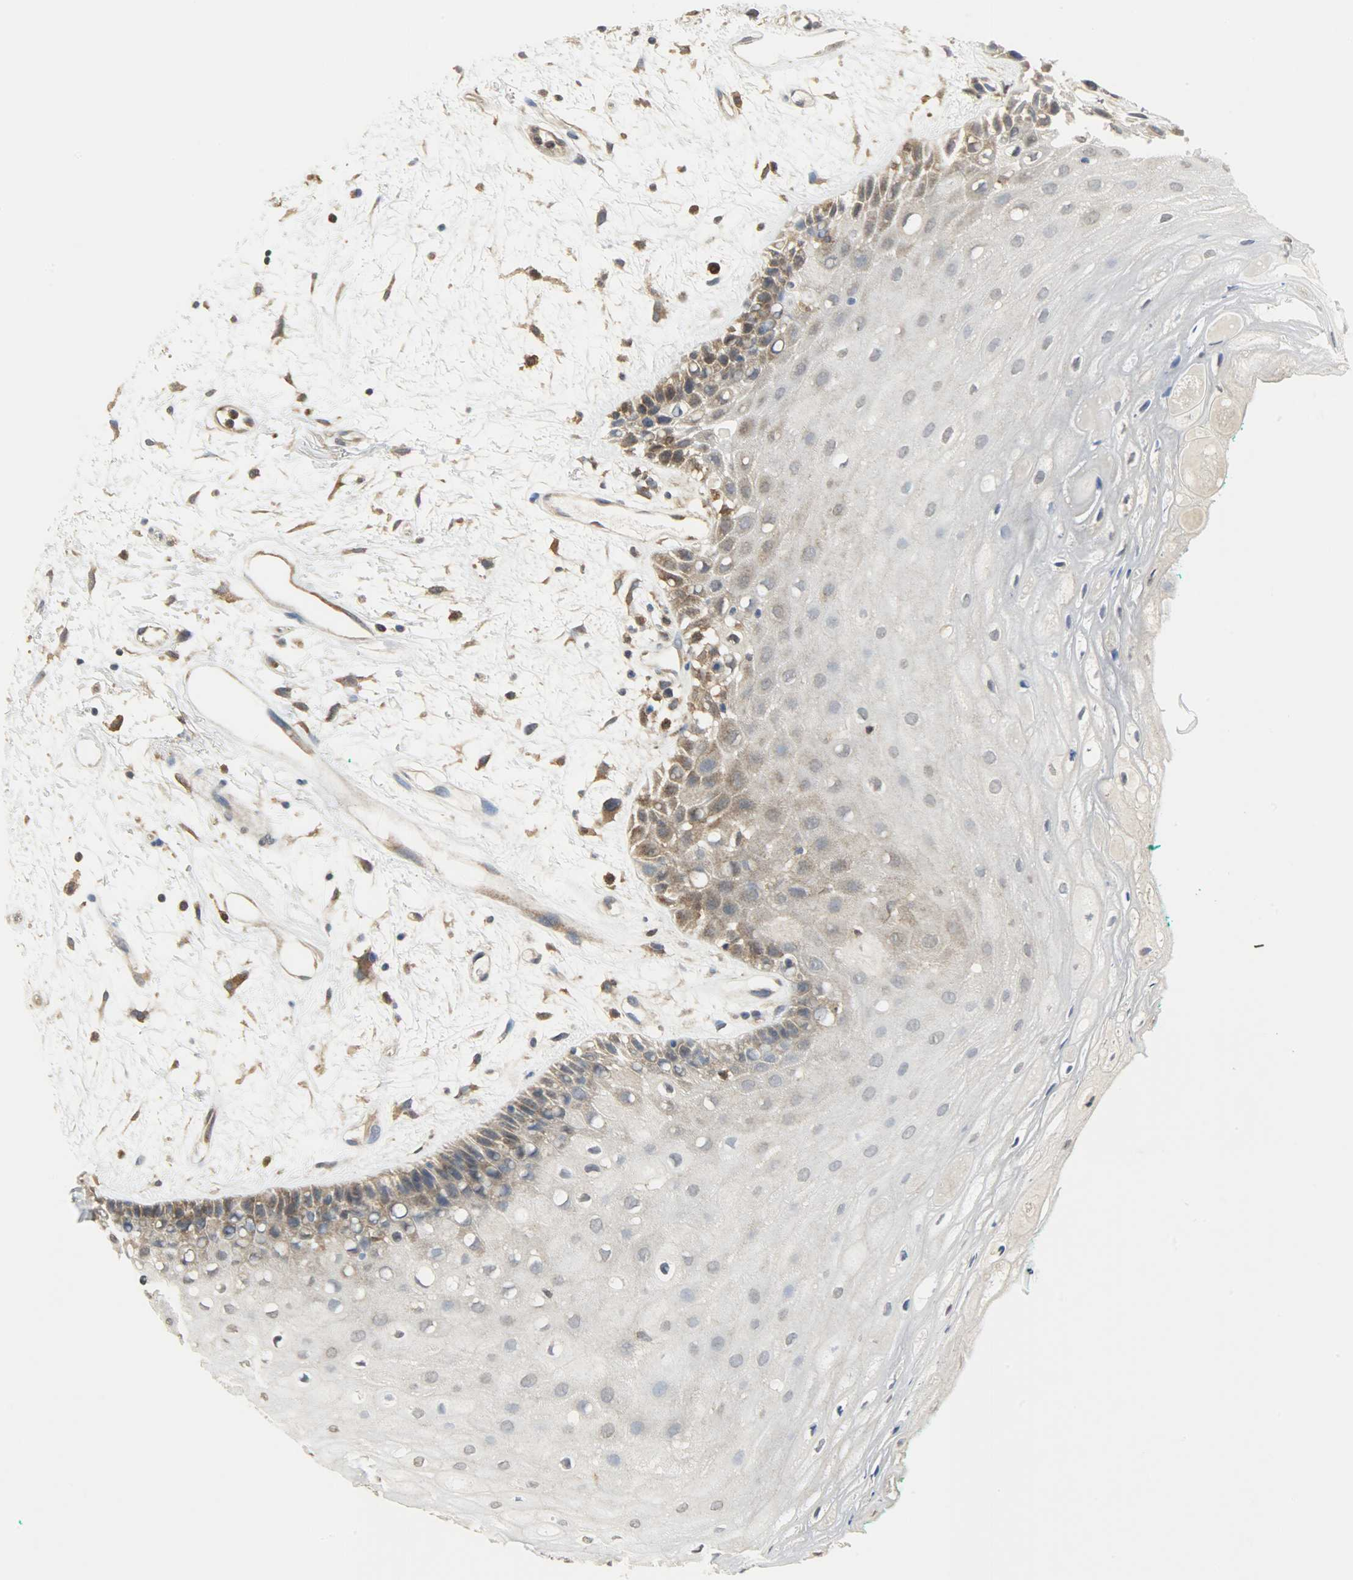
{"staining": {"intensity": "moderate", "quantity": "<25%", "location": "cytoplasmic/membranous"}, "tissue": "oral mucosa", "cell_type": "Squamous epithelial cells", "image_type": "normal", "snomed": [{"axis": "morphology", "description": "Normal tissue, NOS"}, {"axis": "morphology", "description": "Squamous cell carcinoma, NOS"}, {"axis": "topography", "description": "Skeletal muscle"}, {"axis": "topography", "description": "Oral tissue"}, {"axis": "topography", "description": "Head-Neck"}], "caption": "Immunohistochemistry of unremarkable oral mucosa reveals low levels of moderate cytoplasmic/membranous staining in approximately <25% of squamous epithelial cells. (Brightfield microscopy of DAB IHC at high magnification).", "gene": "TRIM21", "patient": {"sex": "female", "age": 84}}